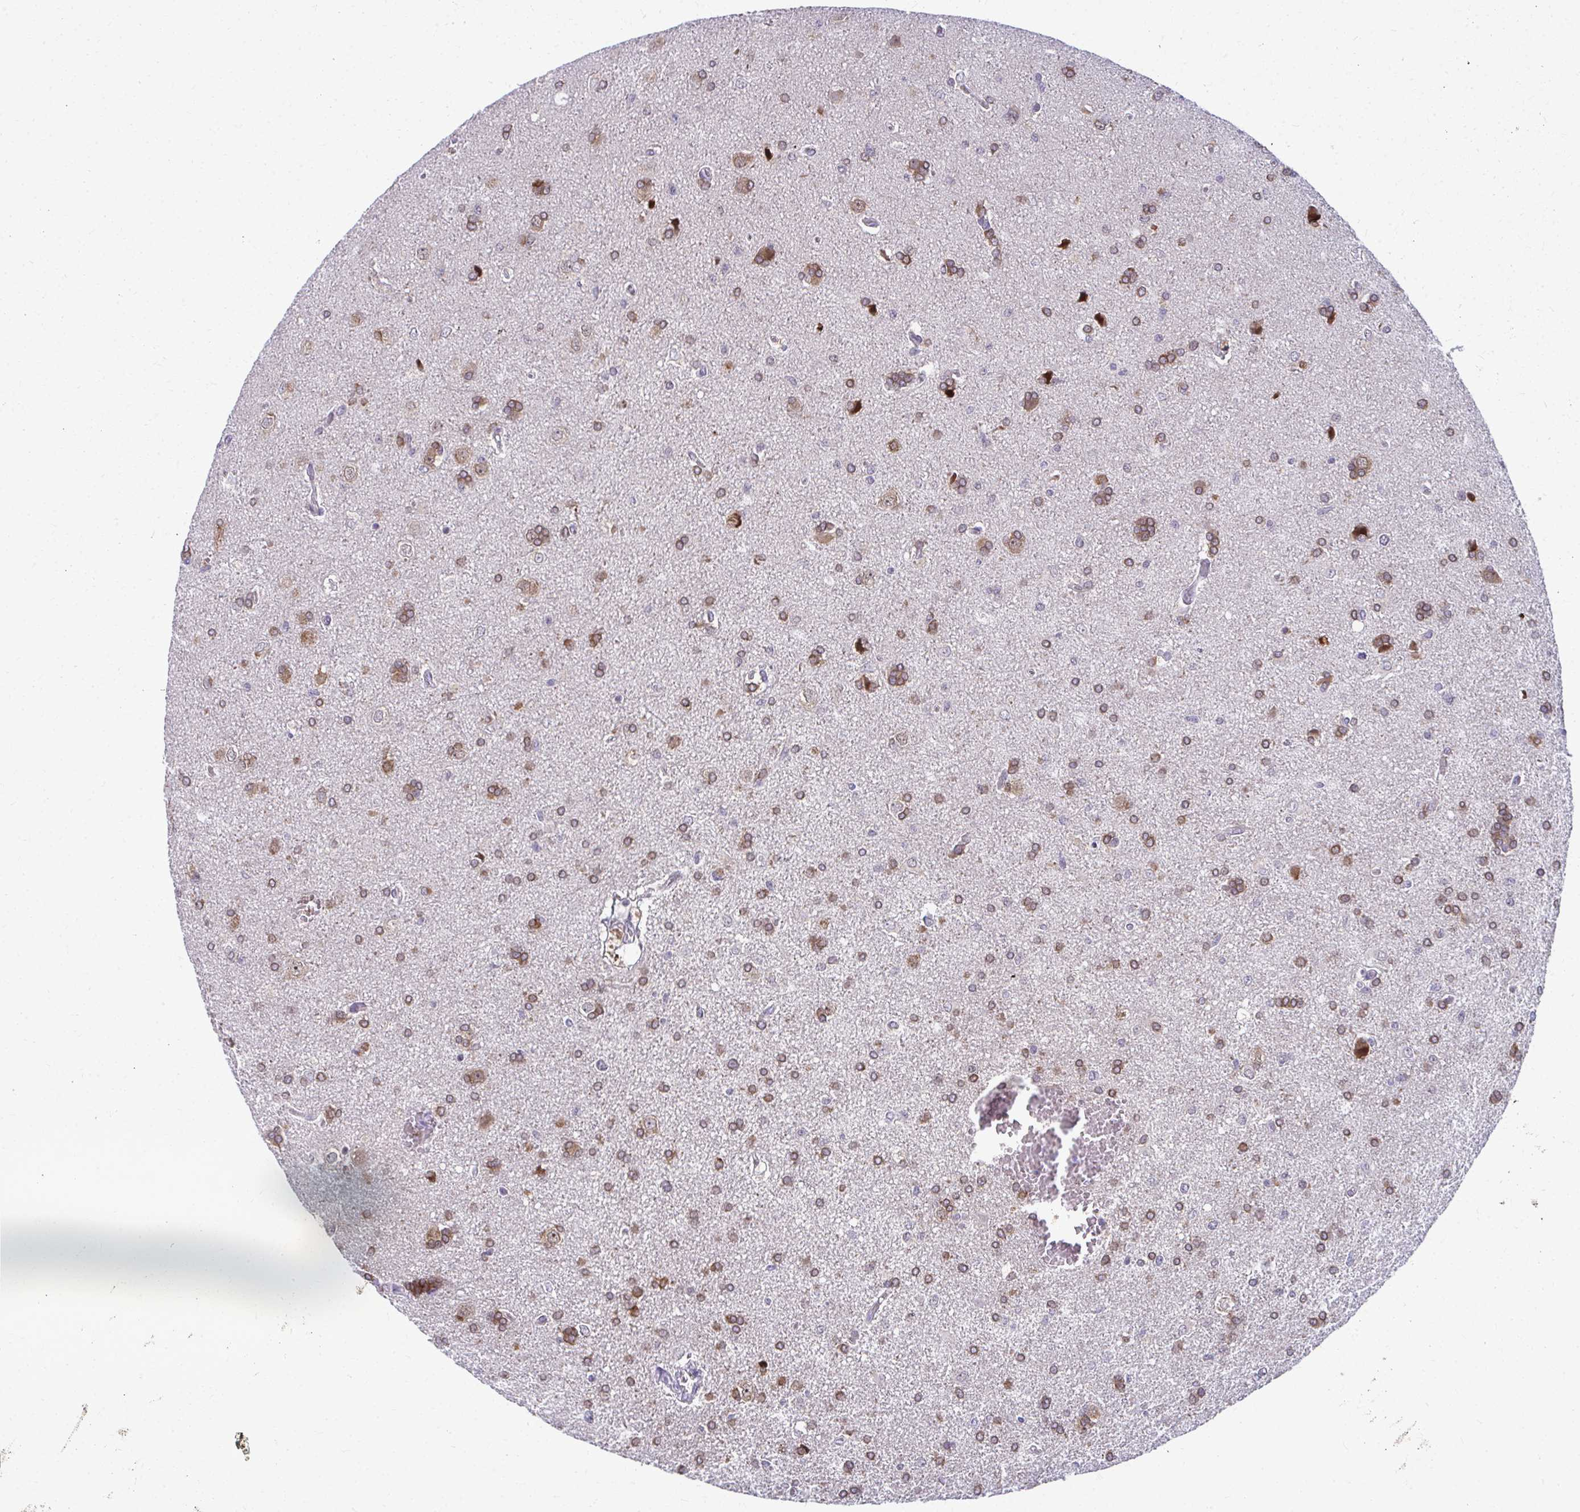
{"staining": {"intensity": "moderate", "quantity": ">75%", "location": "cytoplasmic/membranous"}, "tissue": "glioma", "cell_type": "Tumor cells", "image_type": "cancer", "snomed": [{"axis": "morphology", "description": "Glioma, malignant, High grade"}, {"axis": "topography", "description": "Brain"}], "caption": "Immunohistochemical staining of malignant high-grade glioma reveals medium levels of moderate cytoplasmic/membranous staining in approximately >75% of tumor cells. The staining was performed using DAB, with brown indicating positive protein expression. Nuclei are stained blue with hematoxylin.", "gene": "MAF1", "patient": {"sex": "male", "age": 68}}